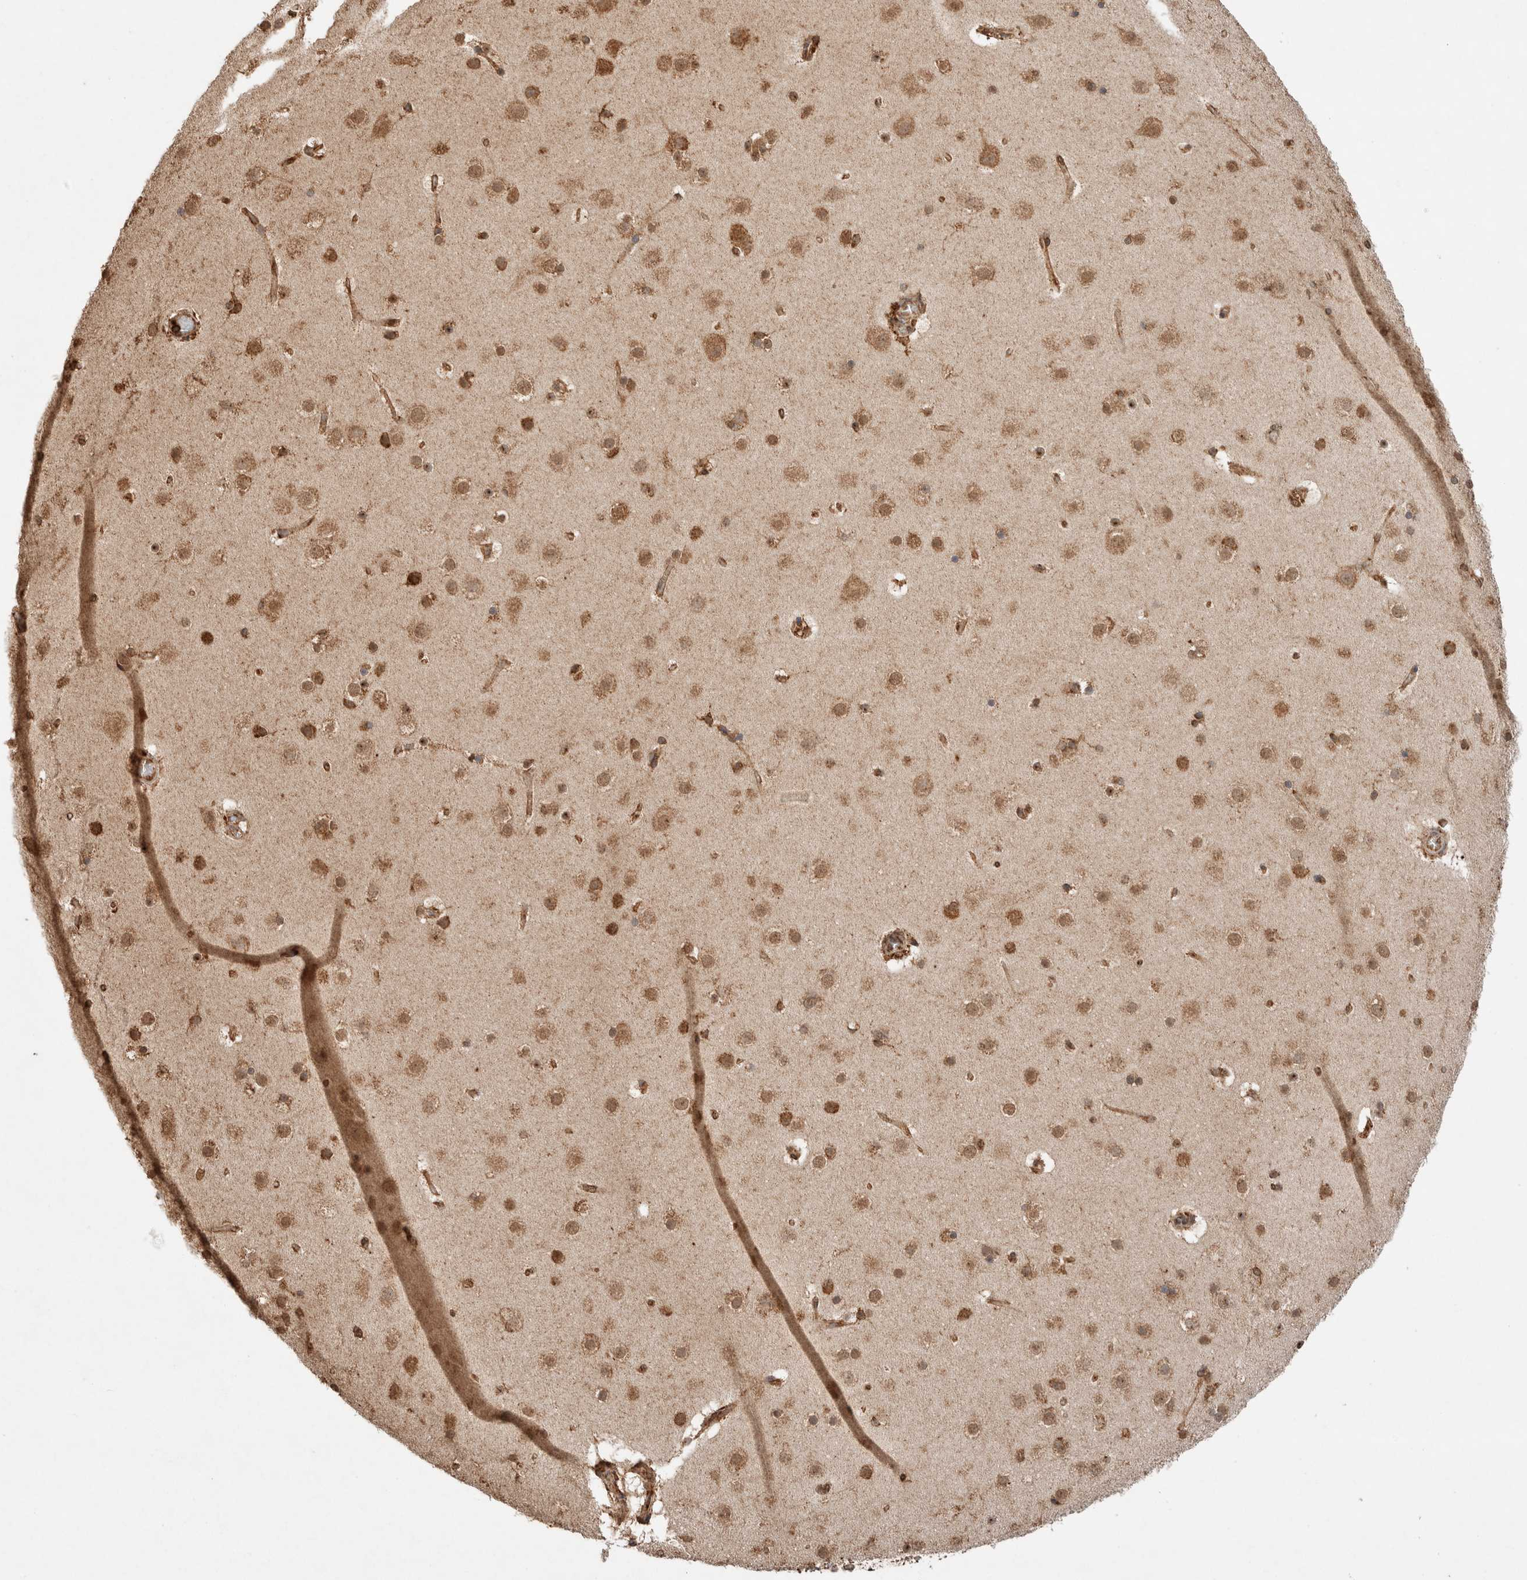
{"staining": {"intensity": "moderate", "quantity": ">75%", "location": "cytoplasmic/membranous"}, "tissue": "cerebral cortex", "cell_type": "Endothelial cells", "image_type": "normal", "snomed": [{"axis": "morphology", "description": "Normal tissue, NOS"}, {"axis": "topography", "description": "Cerebral cortex"}], "caption": "Immunohistochemical staining of unremarkable cerebral cortex reveals moderate cytoplasmic/membranous protein positivity in approximately >75% of endothelial cells. The staining is performed using DAB (3,3'-diaminobenzidine) brown chromogen to label protein expression. The nuclei are counter-stained blue using hematoxylin.", "gene": "ERAP1", "patient": {"sex": "male", "age": 57}}